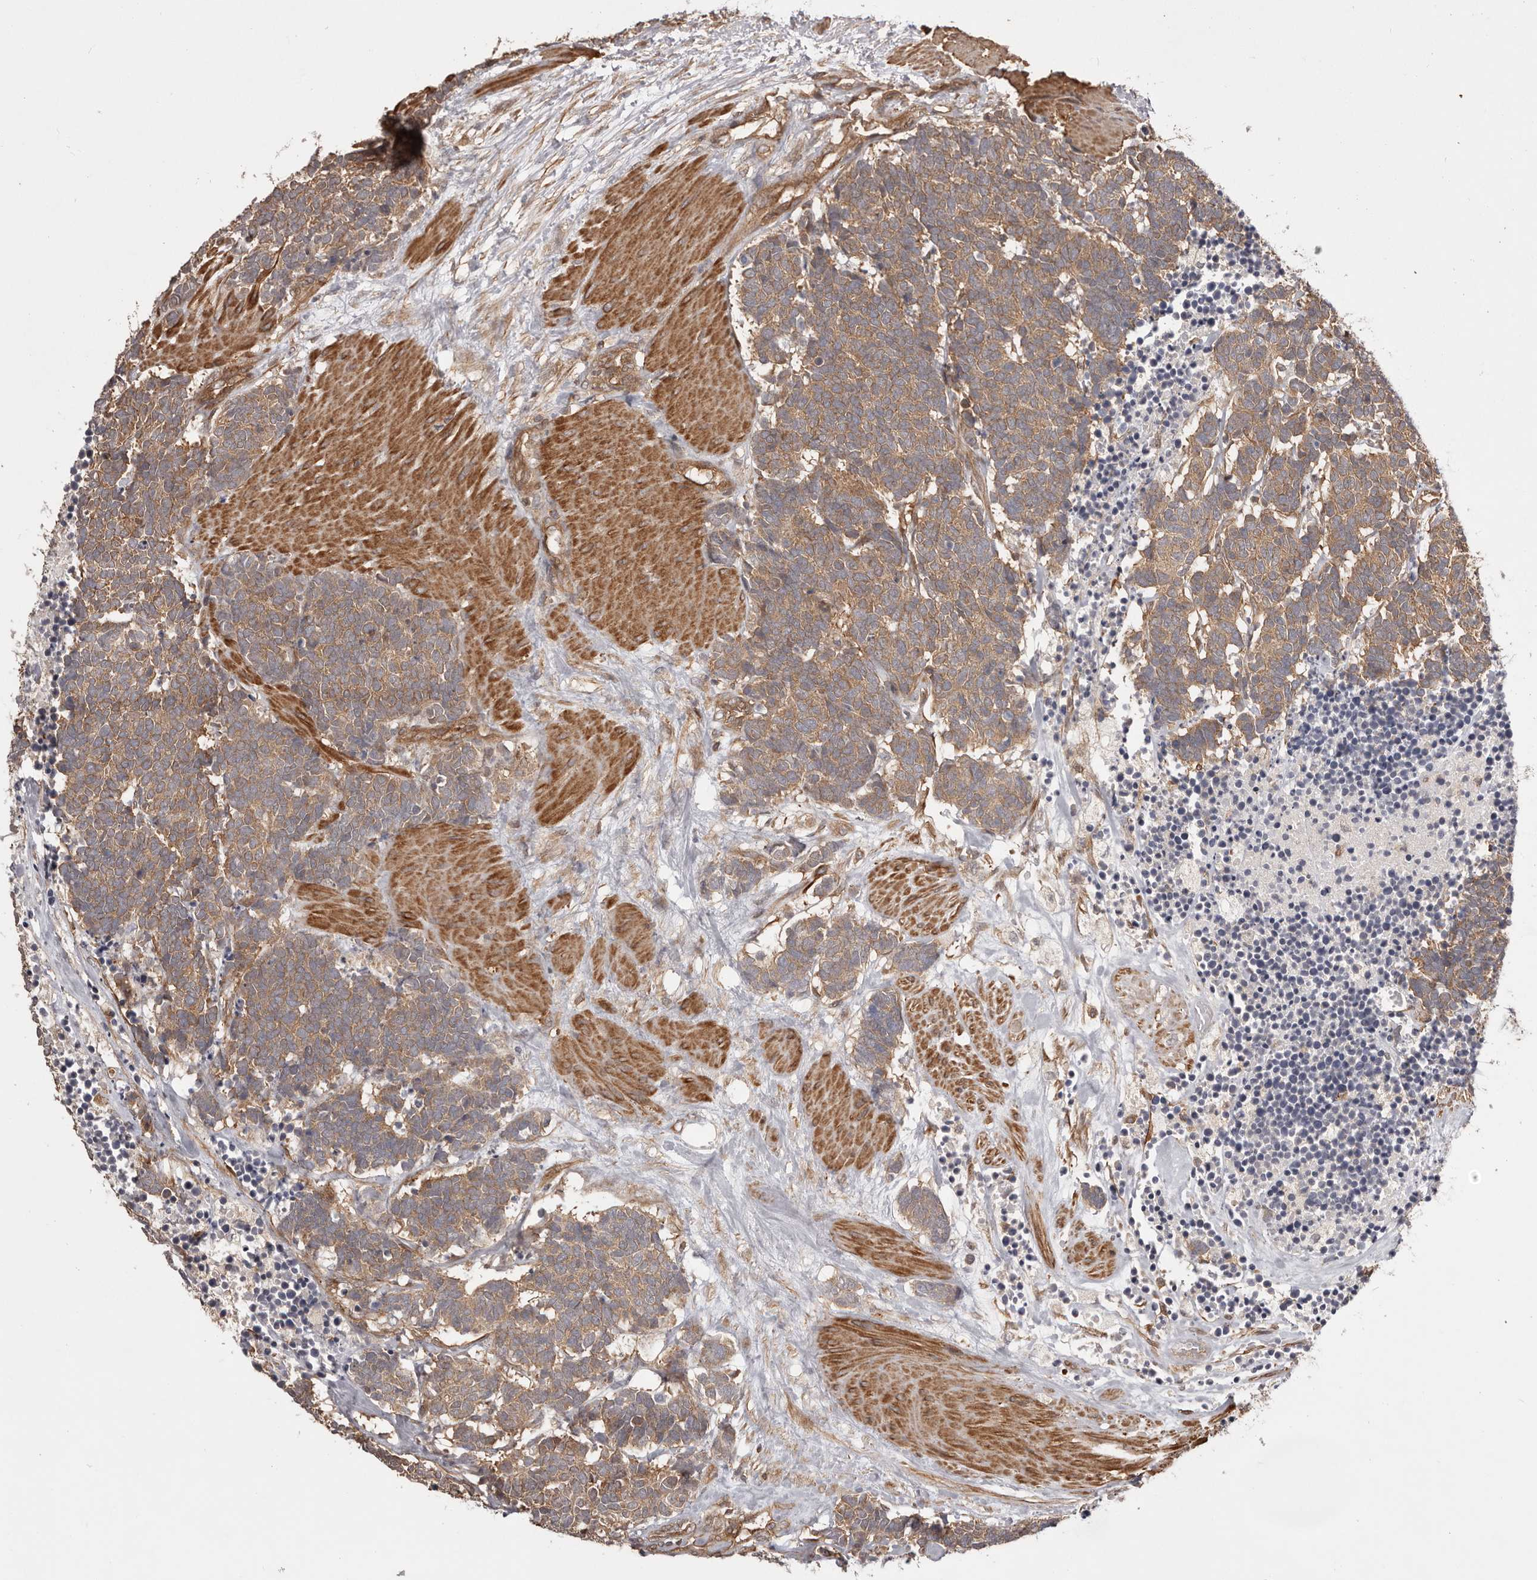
{"staining": {"intensity": "moderate", "quantity": ">75%", "location": "cytoplasmic/membranous"}, "tissue": "carcinoid", "cell_type": "Tumor cells", "image_type": "cancer", "snomed": [{"axis": "morphology", "description": "Carcinoma, NOS"}, {"axis": "morphology", "description": "Carcinoid, malignant, NOS"}, {"axis": "topography", "description": "Urinary bladder"}], "caption": "Moderate cytoplasmic/membranous positivity for a protein is appreciated in about >75% of tumor cells of carcinoid using immunohistochemistry (IHC).", "gene": "NFKBIA", "patient": {"sex": "male", "age": 57}}